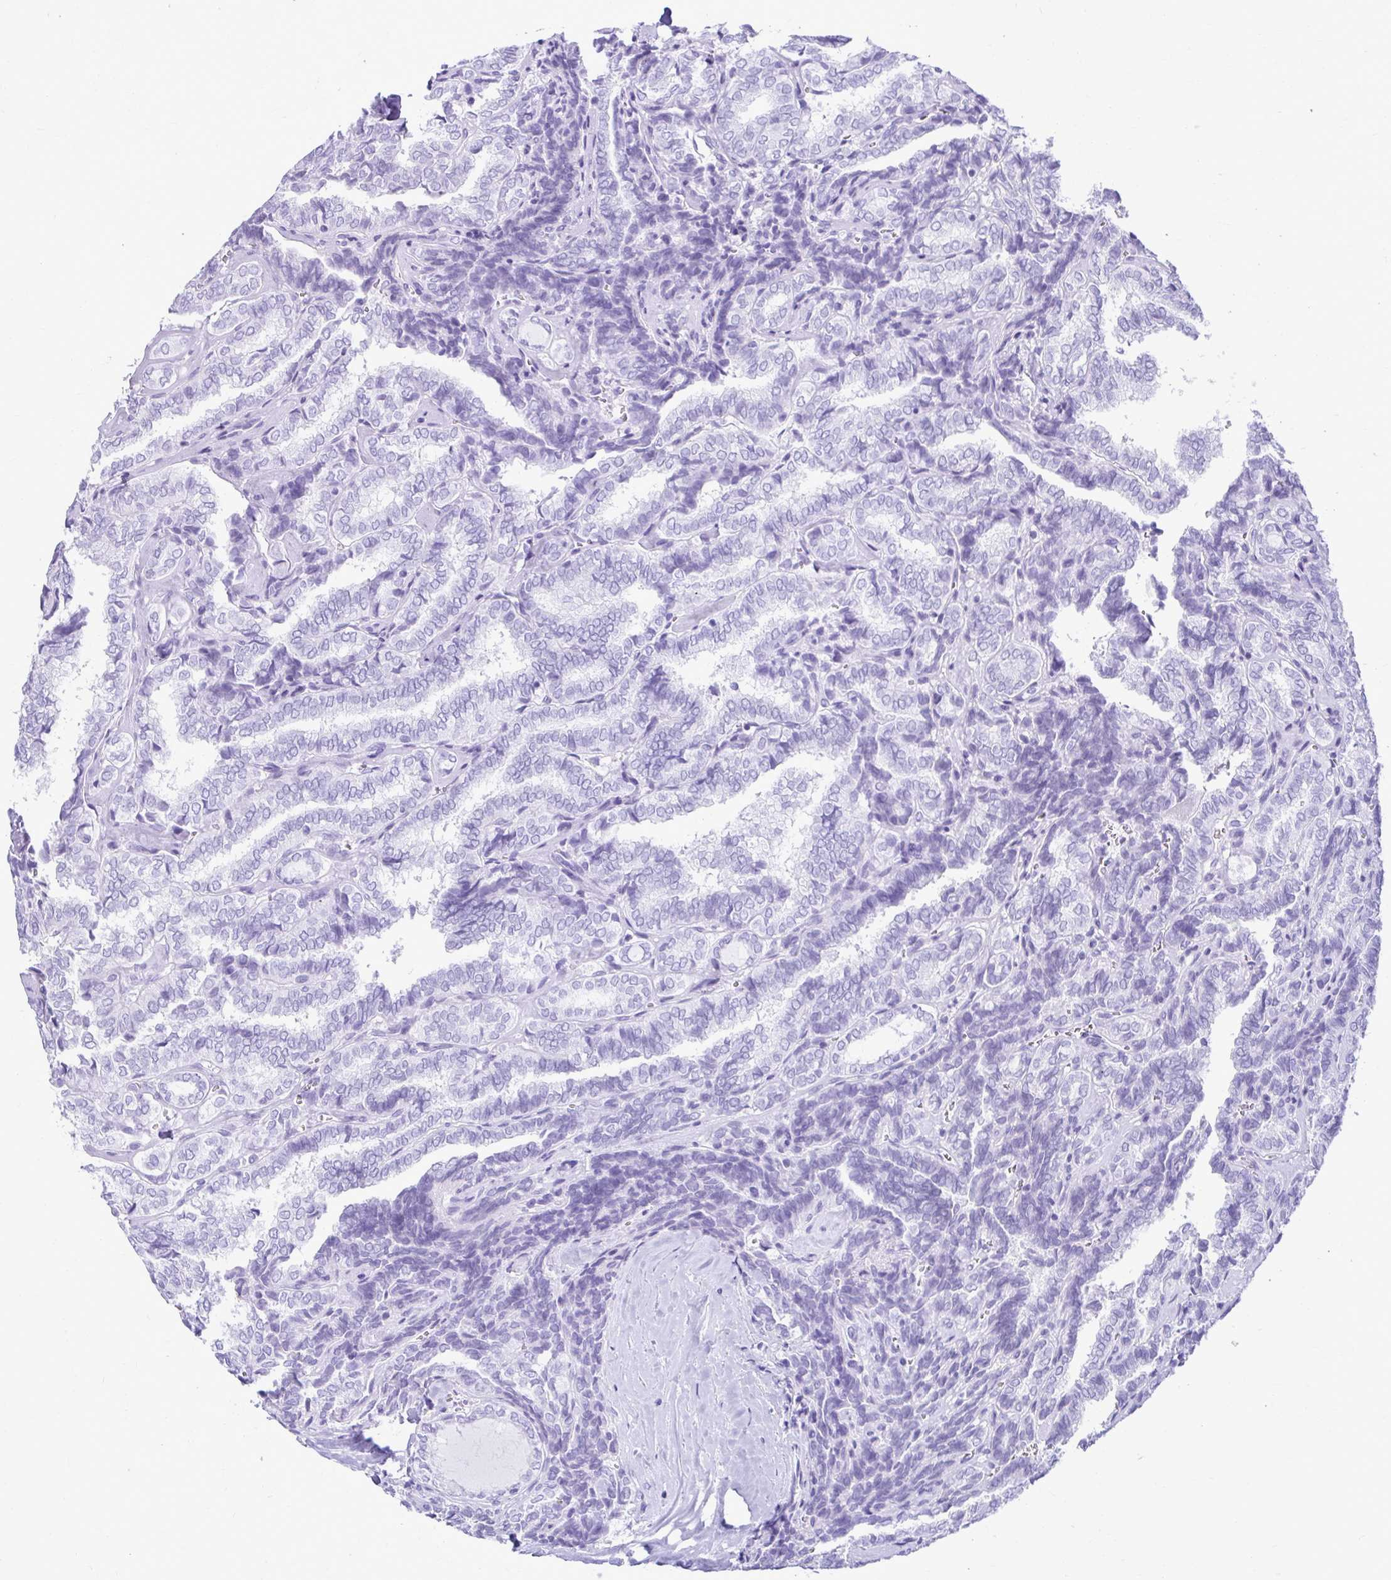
{"staining": {"intensity": "negative", "quantity": "none", "location": "none"}, "tissue": "thyroid cancer", "cell_type": "Tumor cells", "image_type": "cancer", "snomed": [{"axis": "morphology", "description": "Papillary adenocarcinoma, NOS"}, {"axis": "topography", "description": "Thyroid gland"}], "caption": "Human papillary adenocarcinoma (thyroid) stained for a protein using immunohistochemistry (IHC) exhibits no staining in tumor cells.", "gene": "ATP4B", "patient": {"sex": "female", "age": 30}}